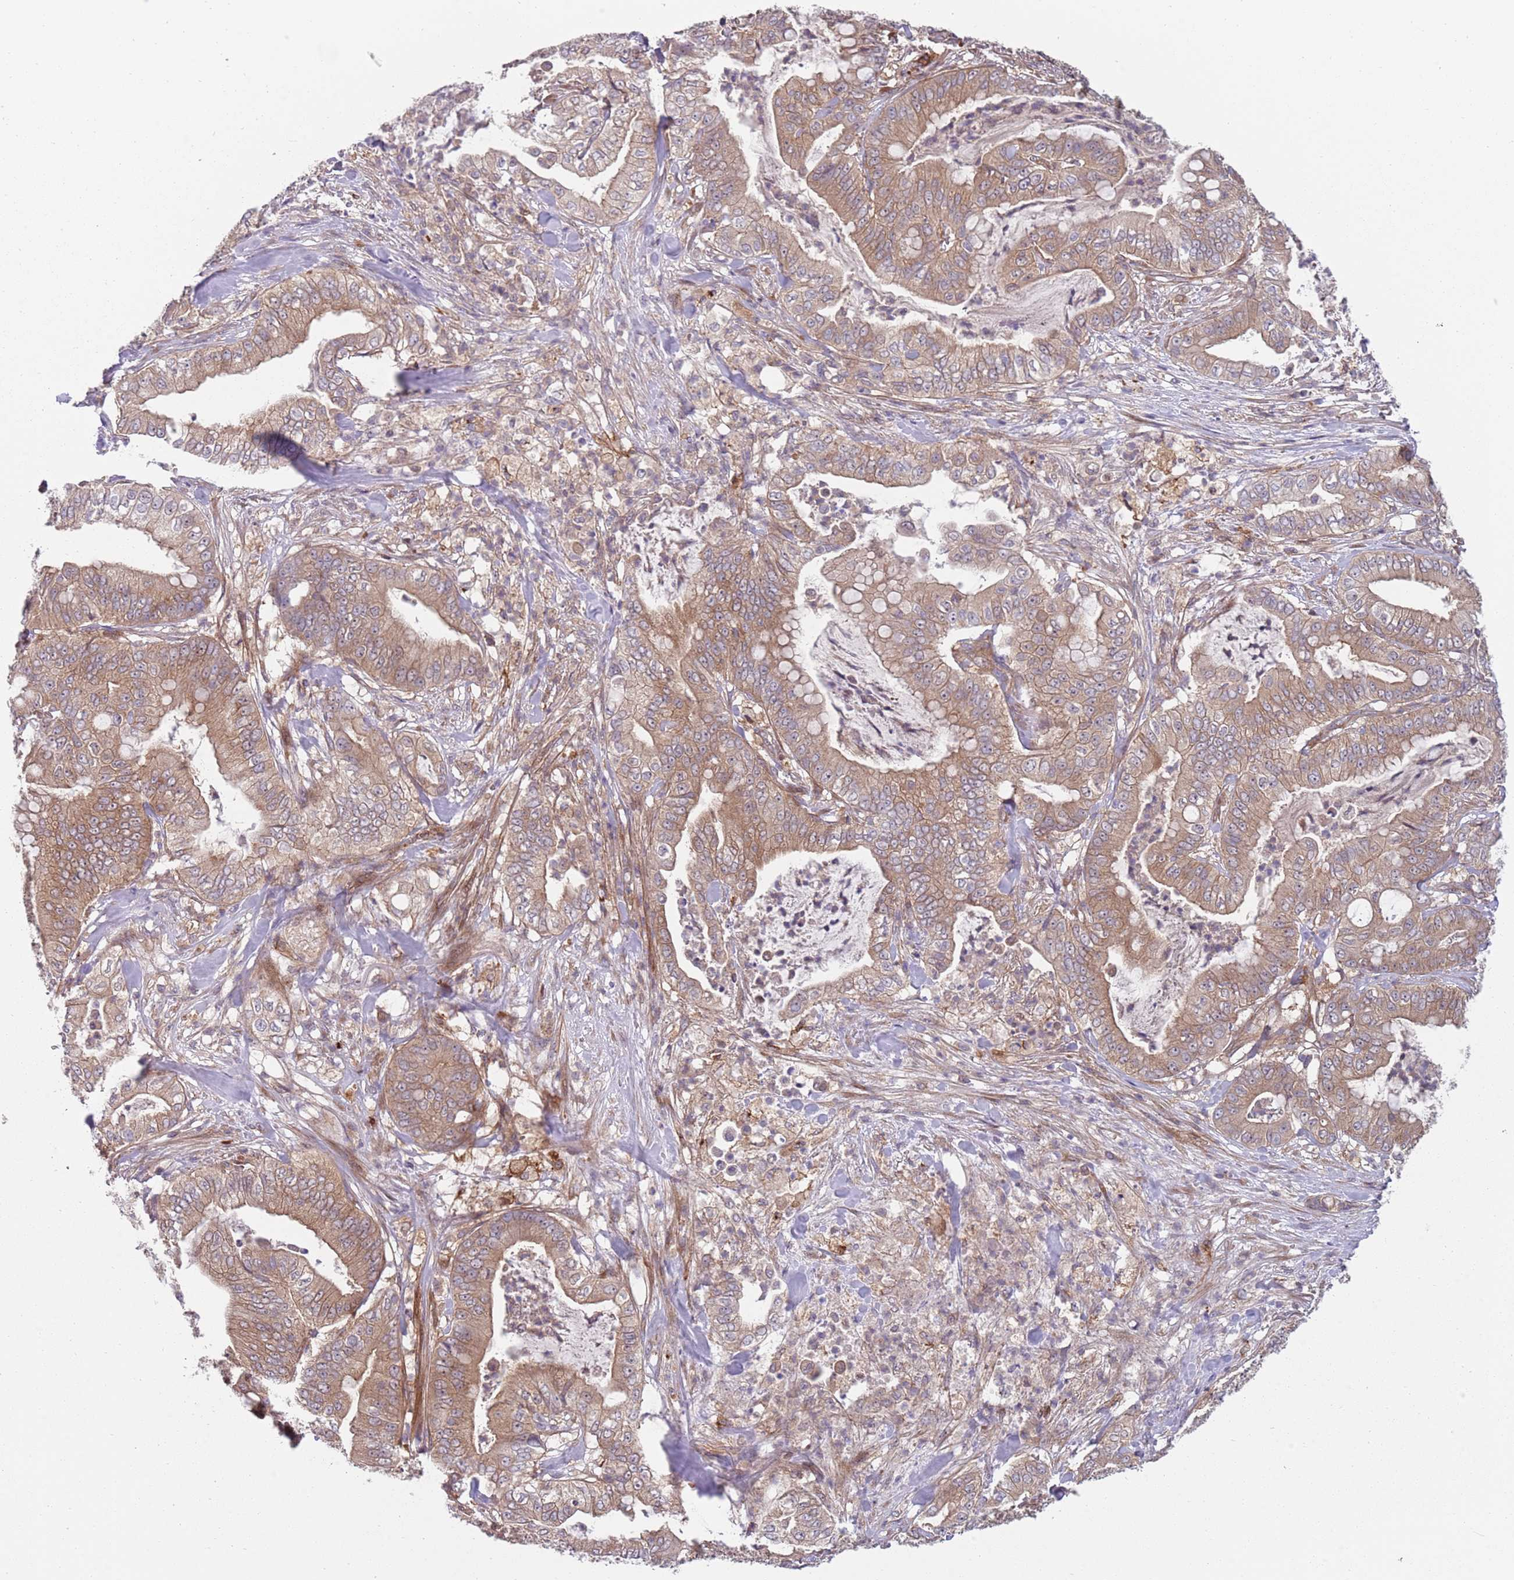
{"staining": {"intensity": "moderate", "quantity": ">75%", "location": "cytoplasmic/membranous,nuclear"}, "tissue": "pancreatic cancer", "cell_type": "Tumor cells", "image_type": "cancer", "snomed": [{"axis": "morphology", "description": "Adenocarcinoma, NOS"}, {"axis": "topography", "description": "Pancreas"}], "caption": "Protein staining displays moderate cytoplasmic/membranous and nuclear positivity in approximately >75% of tumor cells in pancreatic cancer (adenocarcinoma).", "gene": "GGA1", "patient": {"sex": "male", "age": 71}}